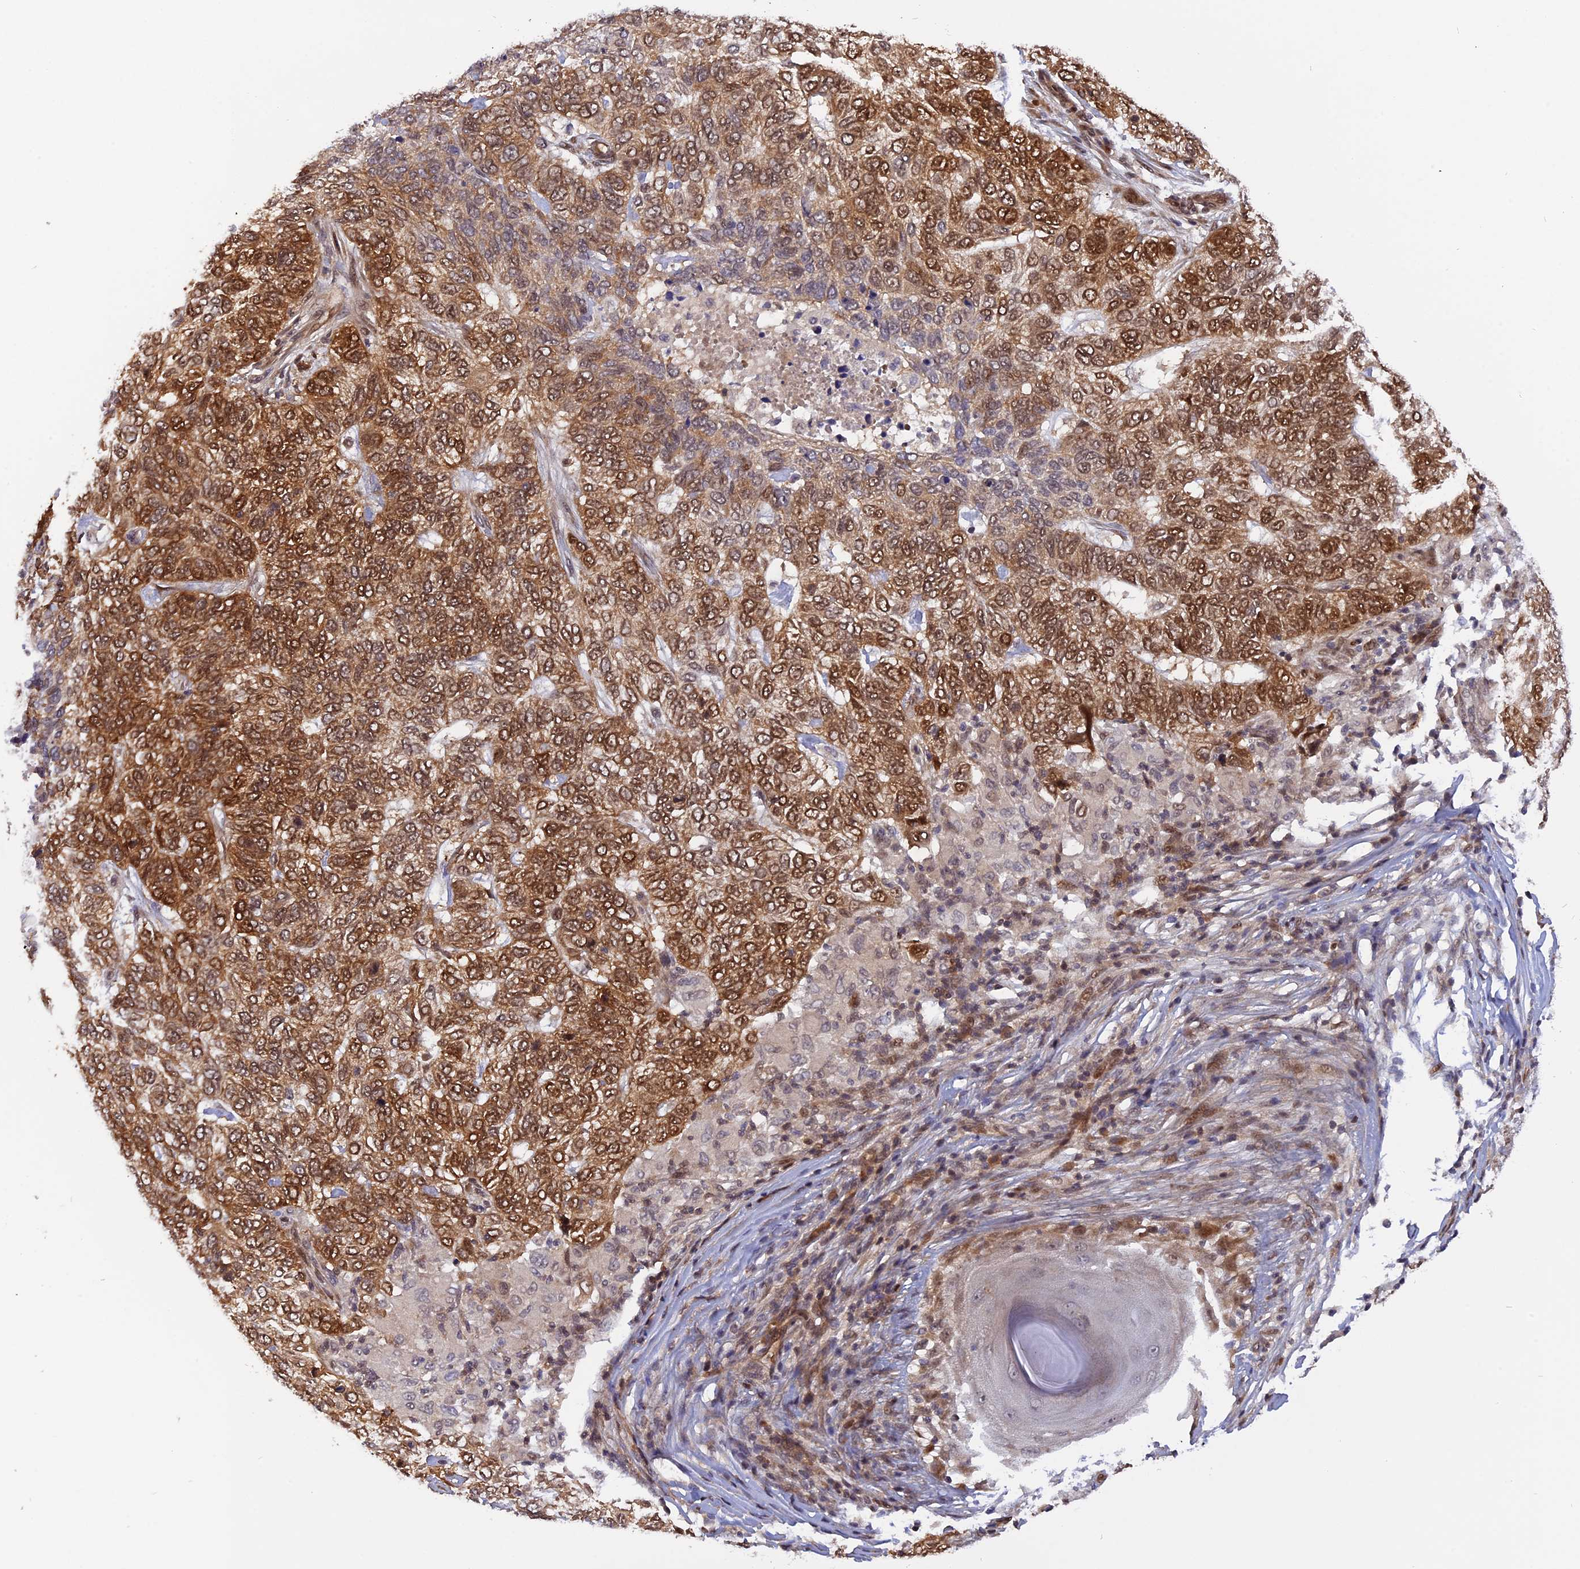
{"staining": {"intensity": "strong", "quantity": ">75%", "location": "cytoplasmic/membranous,nuclear"}, "tissue": "skin cancer", "cell_type": "Tumor cells", "image_type": "cancer", "snomed": [{"axis": "morphology", "description": "Basal cell carcinoma"}, {"axis": "topography", "description": "Skin"}], "caption": "This is an image of immunohistochemistry staining of basal cell carcinoma (skin), which shows strong positivity in the cytoplasmic/membranous and nuclear of tumor cells.", "gene": "ZNF428", "patient": {"sex": "female", "age": 65}}